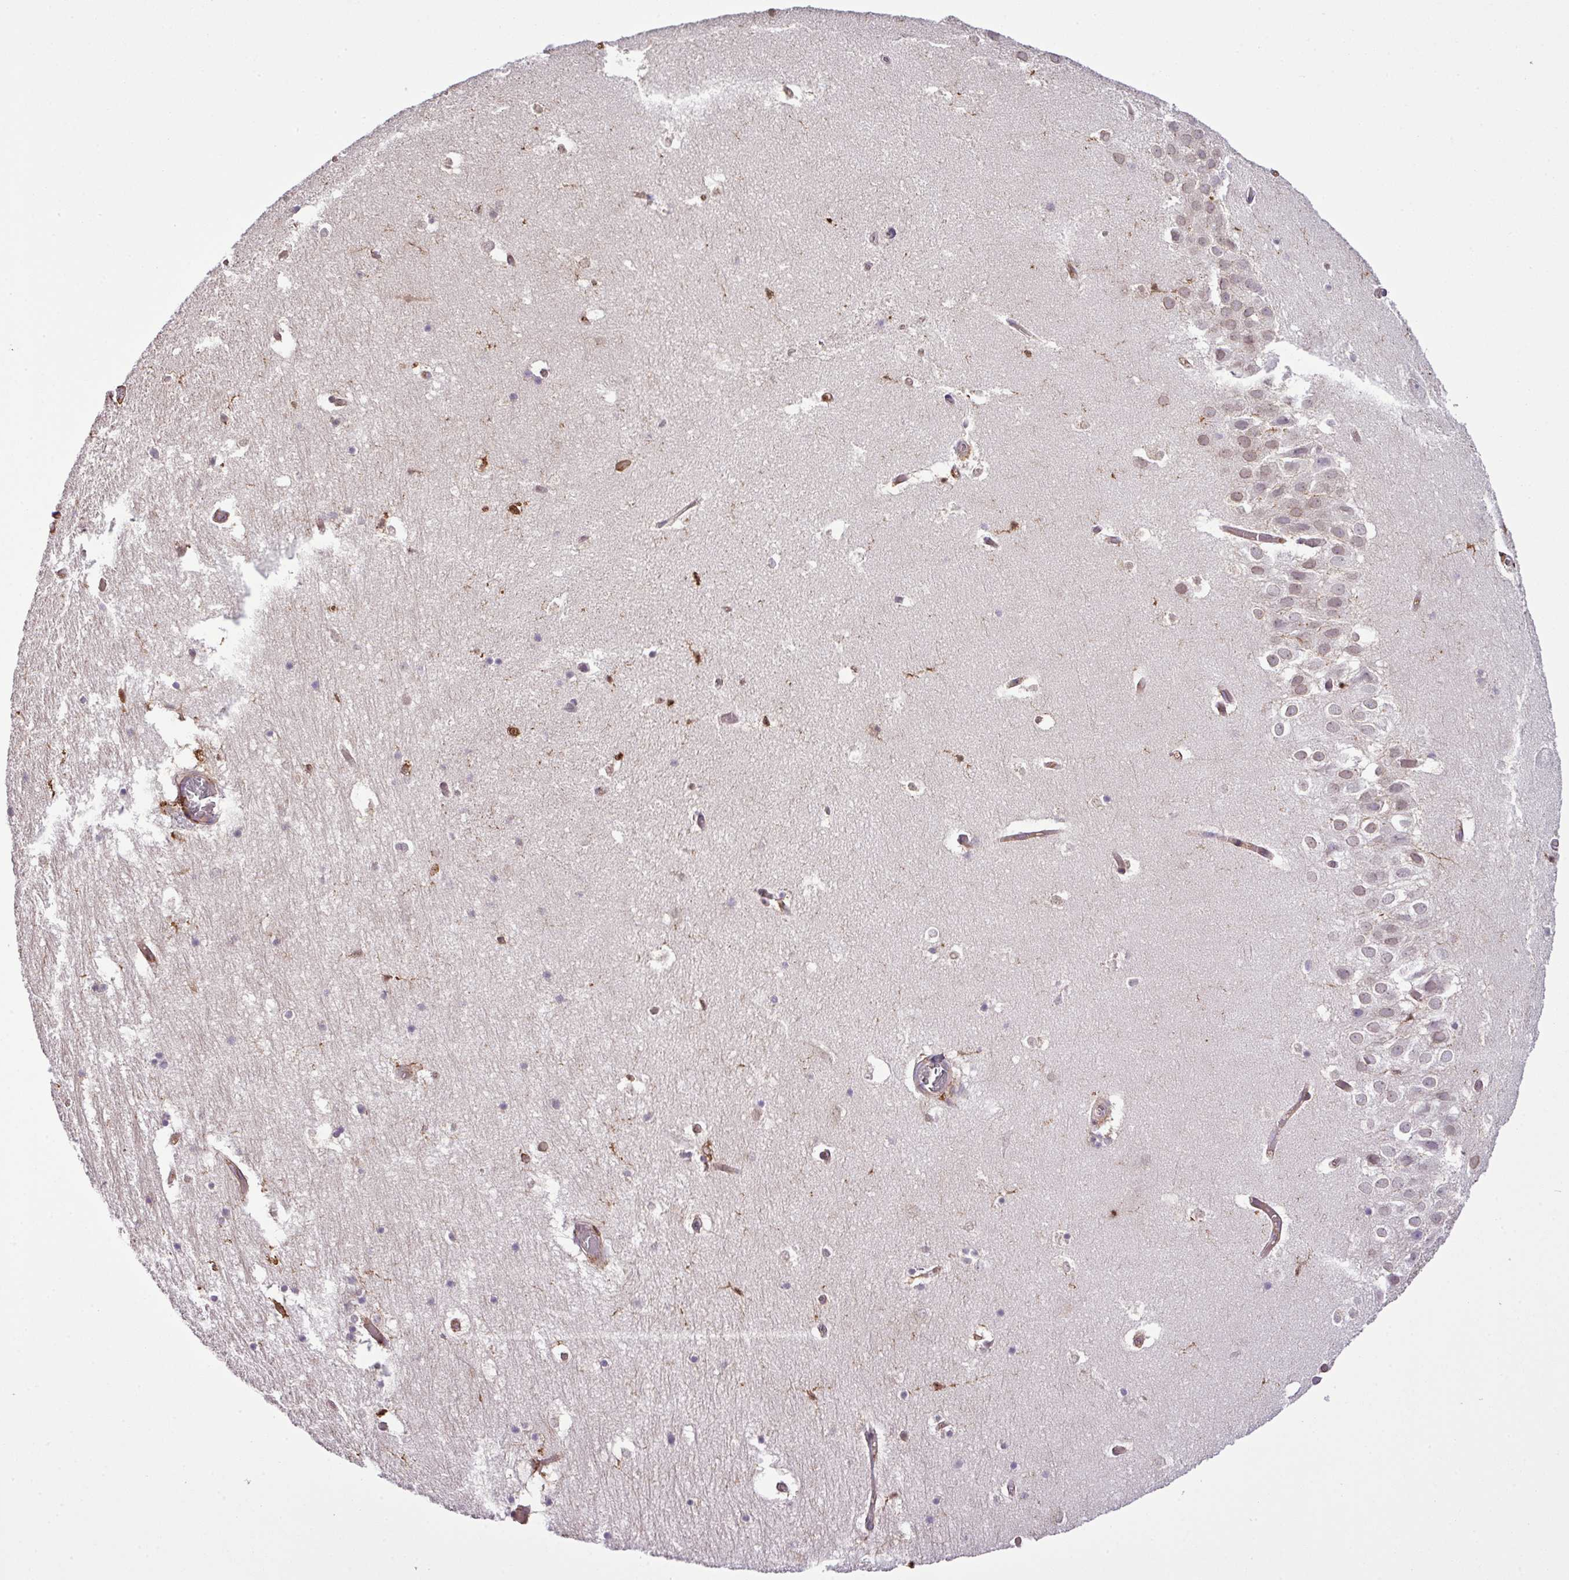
{"staining": {"intensity": "negative", "quantity": "none", "location": "none"}, "tissue": "hippocampus", "cell_type": "Glial cells", "image_type": "normal", "snomed": [{"axis": "morphology", "description": "Normal tissue, NOS"}, {"axis": "topography", "description": "Hippocampus"}], "caption": "Immunohistochemical staining of benign human hippocampus reveals no significant expression in glial cells. The staining was performed using DAB (3,3'-diaminobenzidine) to visualize the protein expression in brown, while the nuclei were stained in blue with hematoxylin (Magnification: 20x).", "gene": "PGAP6", "patient": {"sex": "female", "age": 52}}